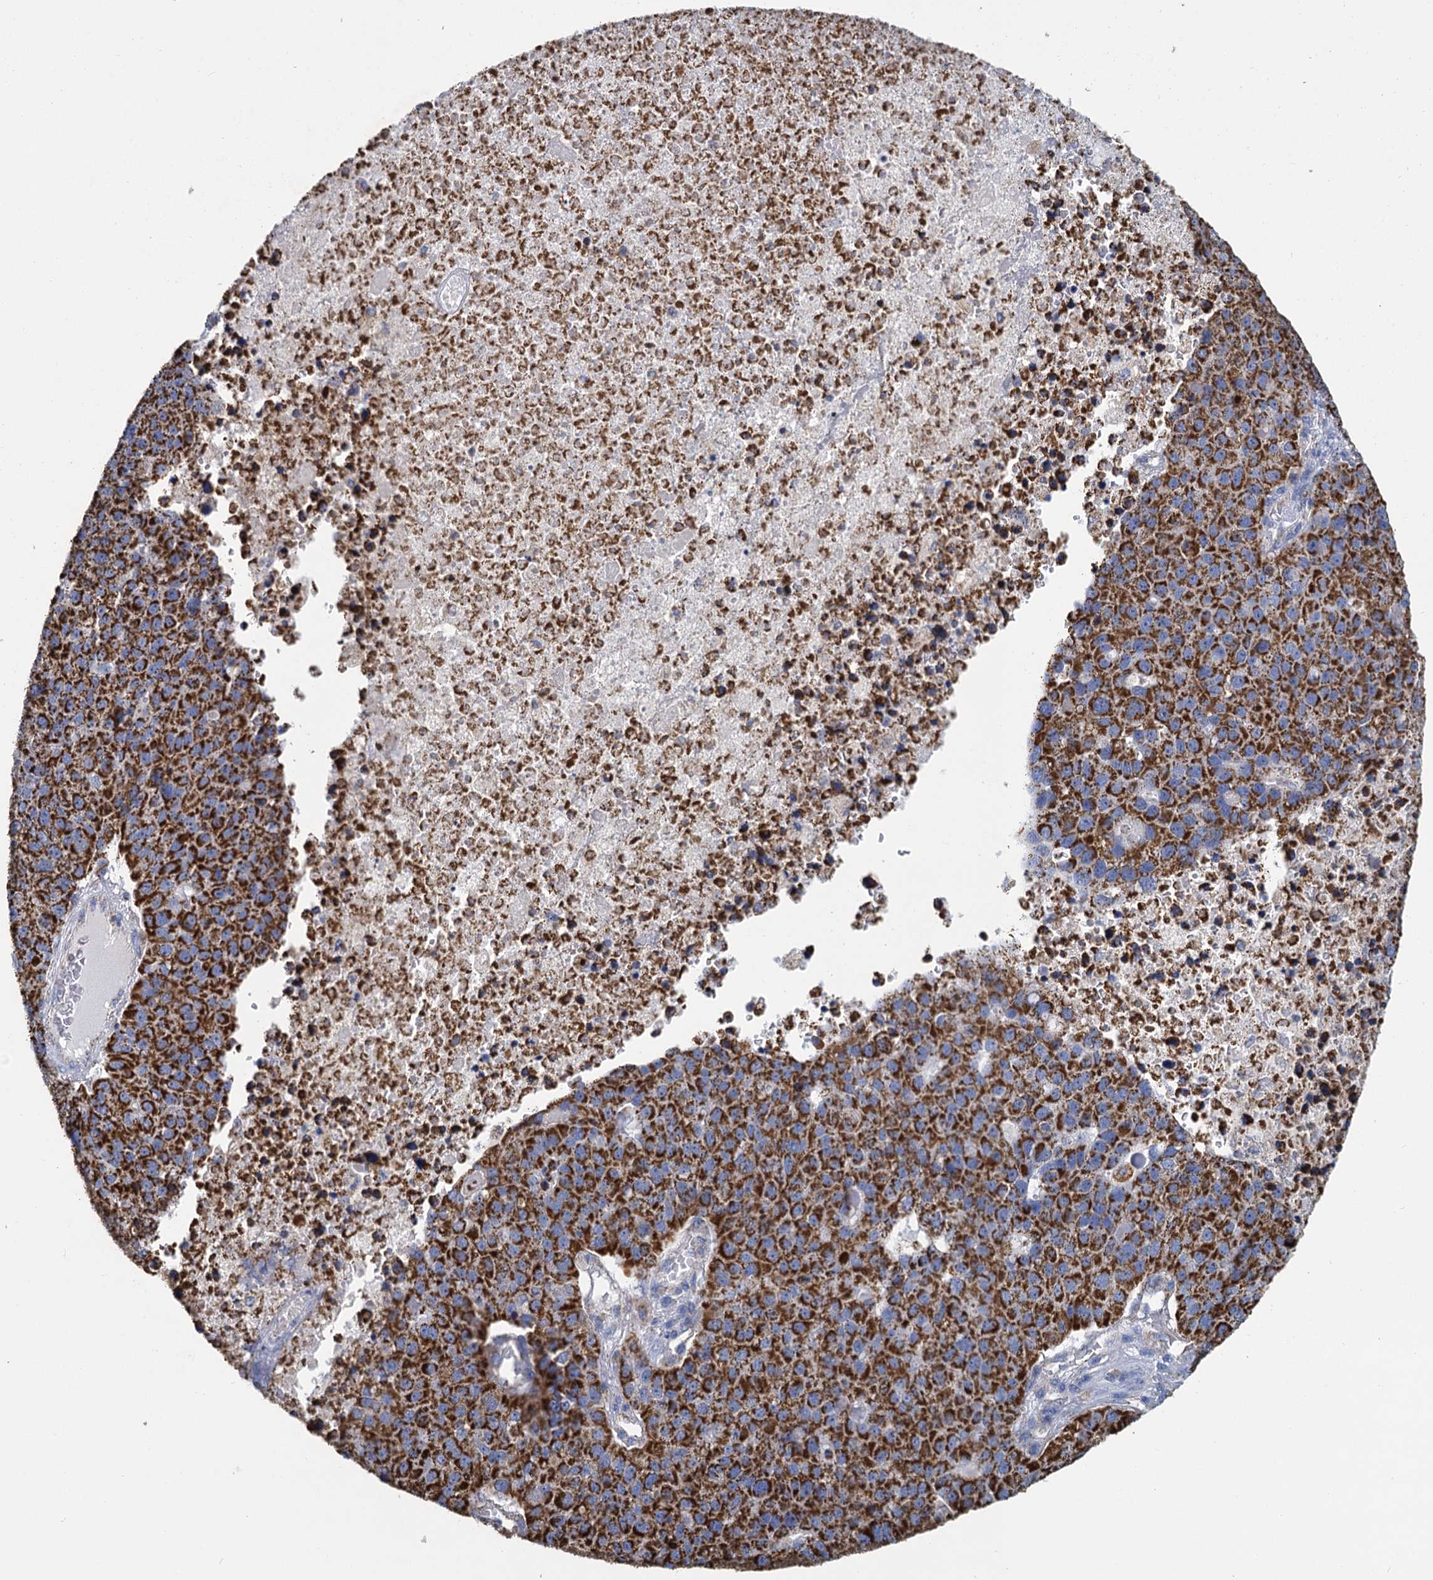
{"staining": {"intensity": "strong", "quantity": ">75%", "location": "cytoplasmic/membranous"}, "tissue": "pancreatic cancer", "cell_type": "Tumor cells", "image_type": "cancer", "snomed": [{"axis": "morphology", "description": "Adenocarcinoma, NOS"}, {"axis": "topography", "description": "Pancreas"}], "caption": "Tumor cells reveal high levels of strong cytoplasmic/membranous staining in about >75% of cells in human pancreatic cancer (adenocarcinoma).", "gene": "CCP110", "patient": {"sex": "female", "age": 61}}